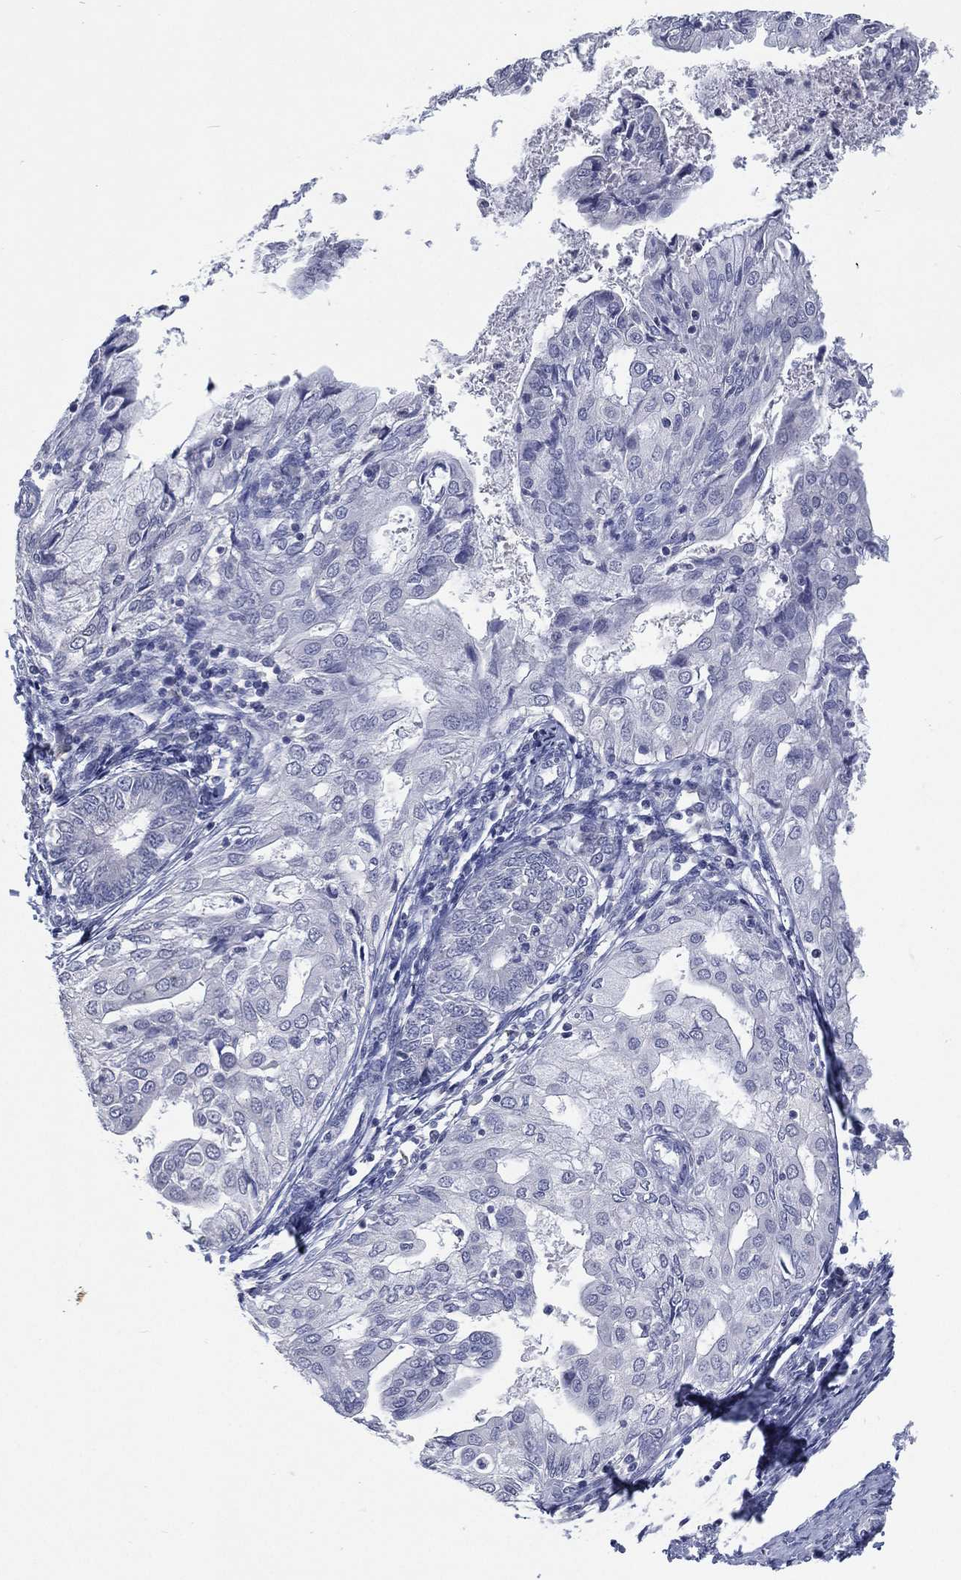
{"staining": {"intensity": "negative", "quantity": "none", "location": "none"}, "tissue": "endometrial cancer", "cell_type": "Tumor cells", "image_type": "cancer", "snomed": [{"axis": "morphology", "description": "Adenocarcinoma, NOS"}, {"axis": "topography", "description": "Endometrium"}], "caption": "Adenocarcinoma (endometrial) stained for a protein using immunohistochemistry displays no expression tumor cells.", "gene": "KRT35", "patient": {"sex": "female", "age": 68}}